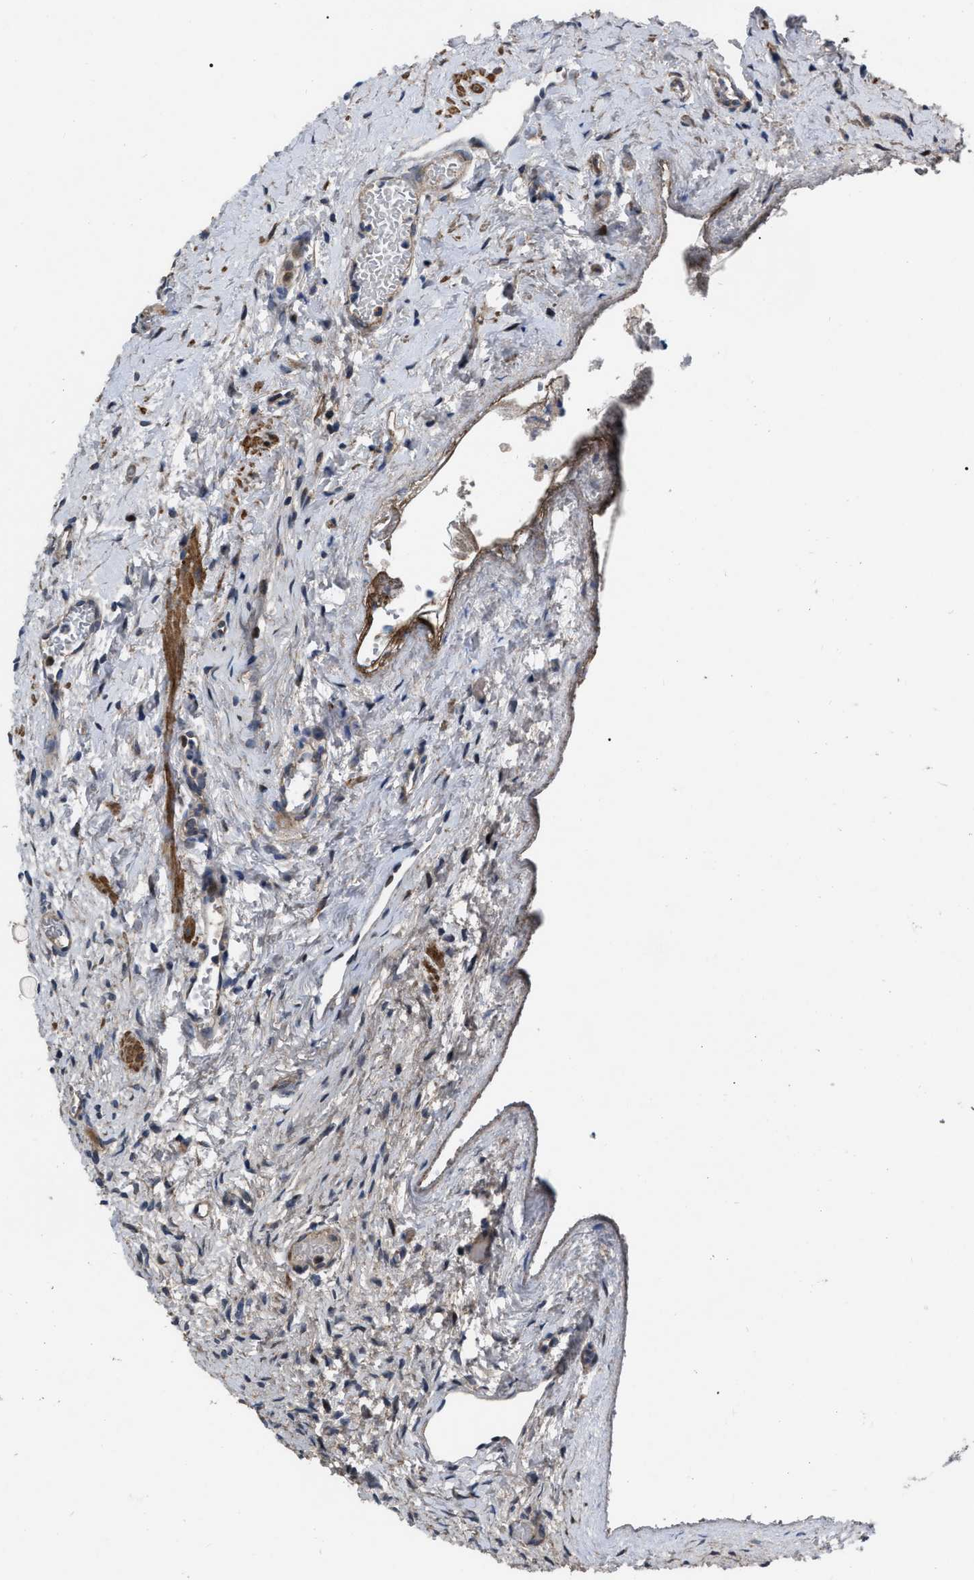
{"staining": {"intensity": "strong", "quantity": ">75%", "location": "cytoplasmic/membranous"}, "tissue": "ovary", "cell_type": "Follicle cells", "image_type": "normal", "snomed": [{"axis": "morphology", "description": "Normal tissue, NOS"}, {"axis": "topography", "description": "Ovary"}], "caption": "Protein staining of normal ovary shows strong cytoplasmic/membranous expression in about >75% of follicle cells. The staining was performed using DAB (3,3'-diaminobenzidine) to visualize the protein expression in brown, while the nuclei were stained in blue with hematoxylin (Magnification: 20x).", "gene": "PPWD1", "patient": {"sex": "female", "age": 33}}